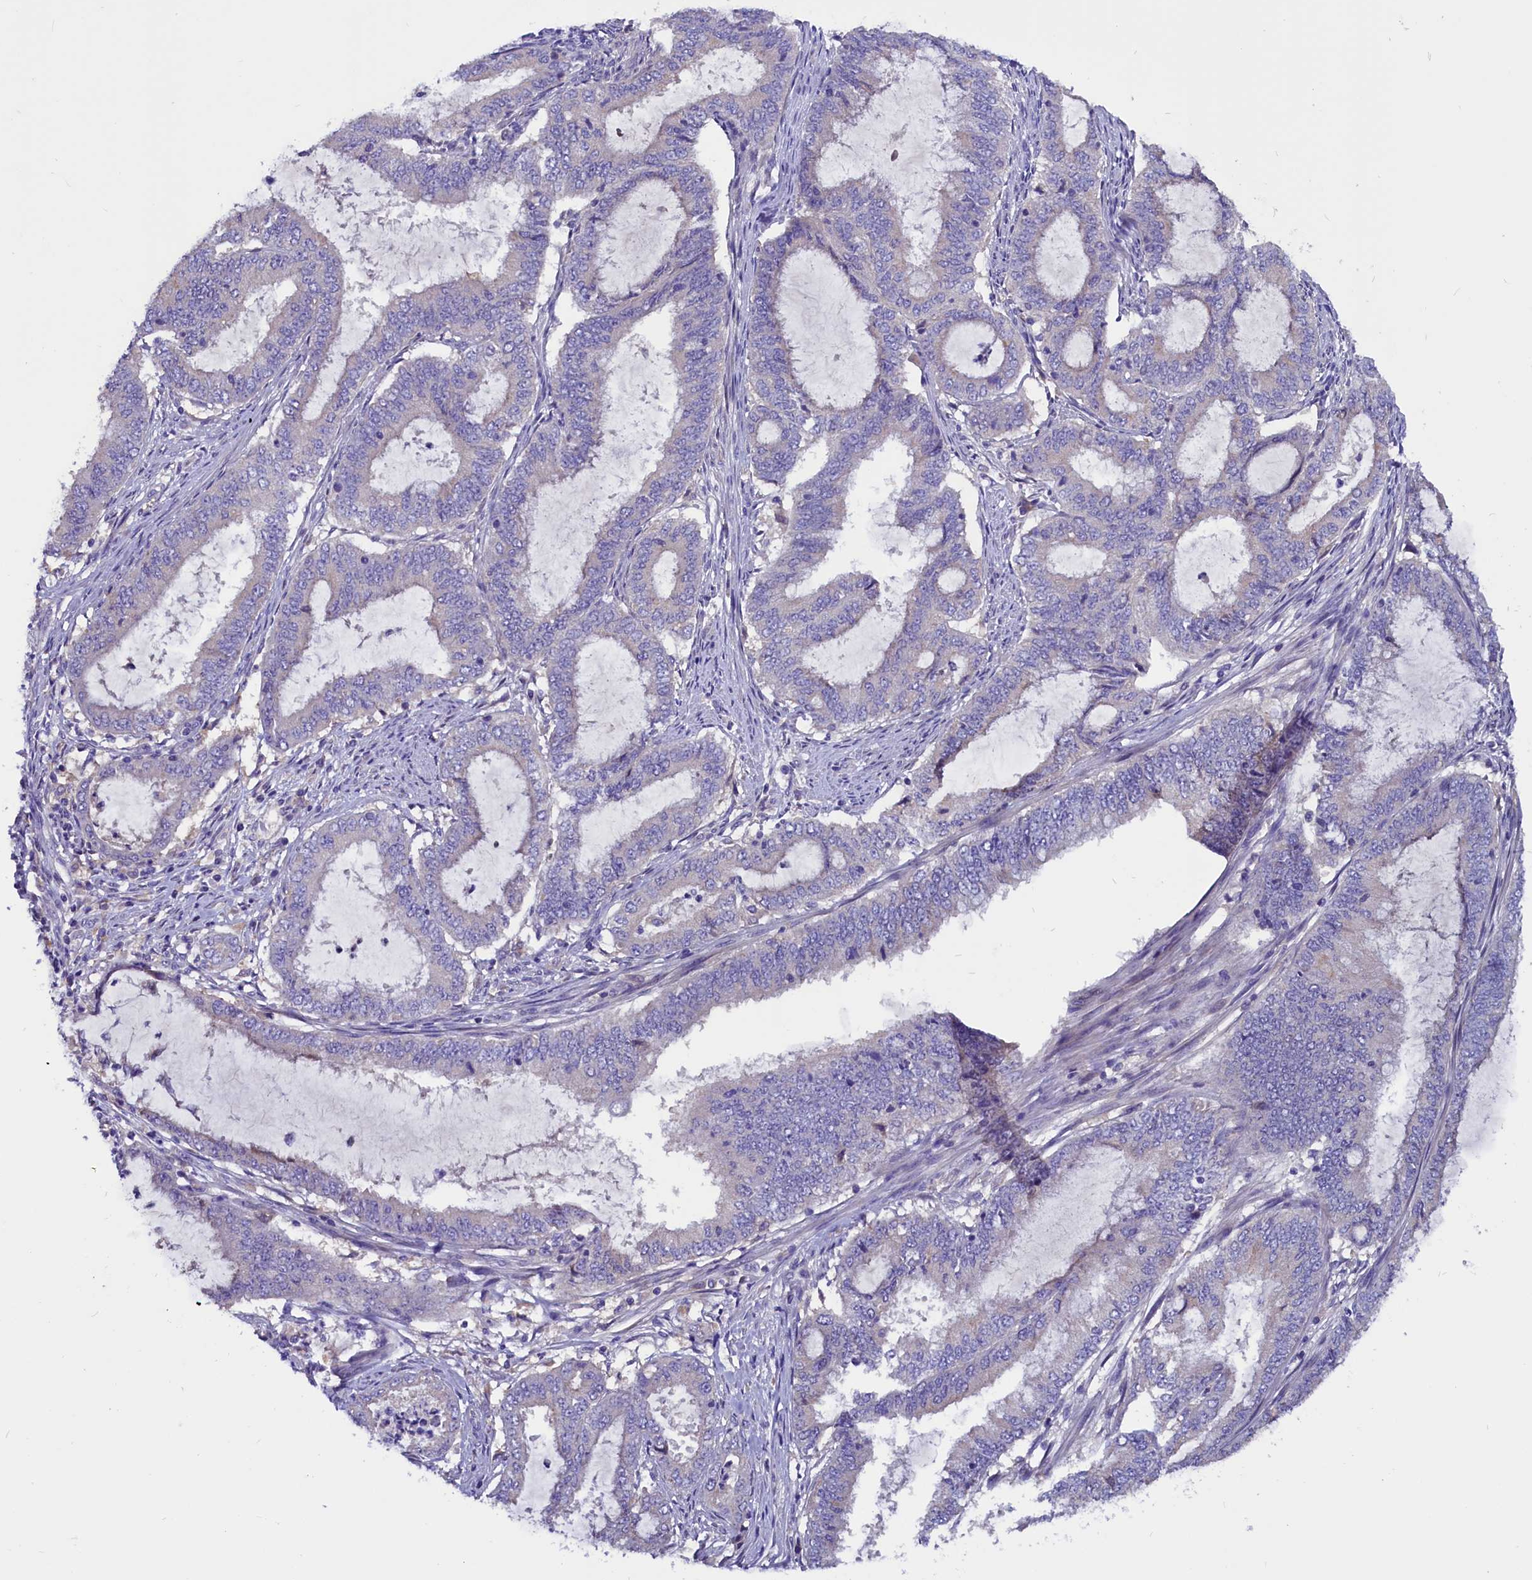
{"staining": {"intensity": "negative", "quantity": "none", "location": "none"}, "tissue": "endometrial cancer", "cell_type": "Tumor cells", "image_type": "cancer", "snomed": [{"axis": "morphology", "description": "Adenocarcinoma, NOS"}, {"axis": "topography", "description": "Endometrium"}], "caption": "Tumor cells show no significant staining in endometrial cancer.", "gene": "CCBE1", "patient": {"sex": "female", "age": 51}}